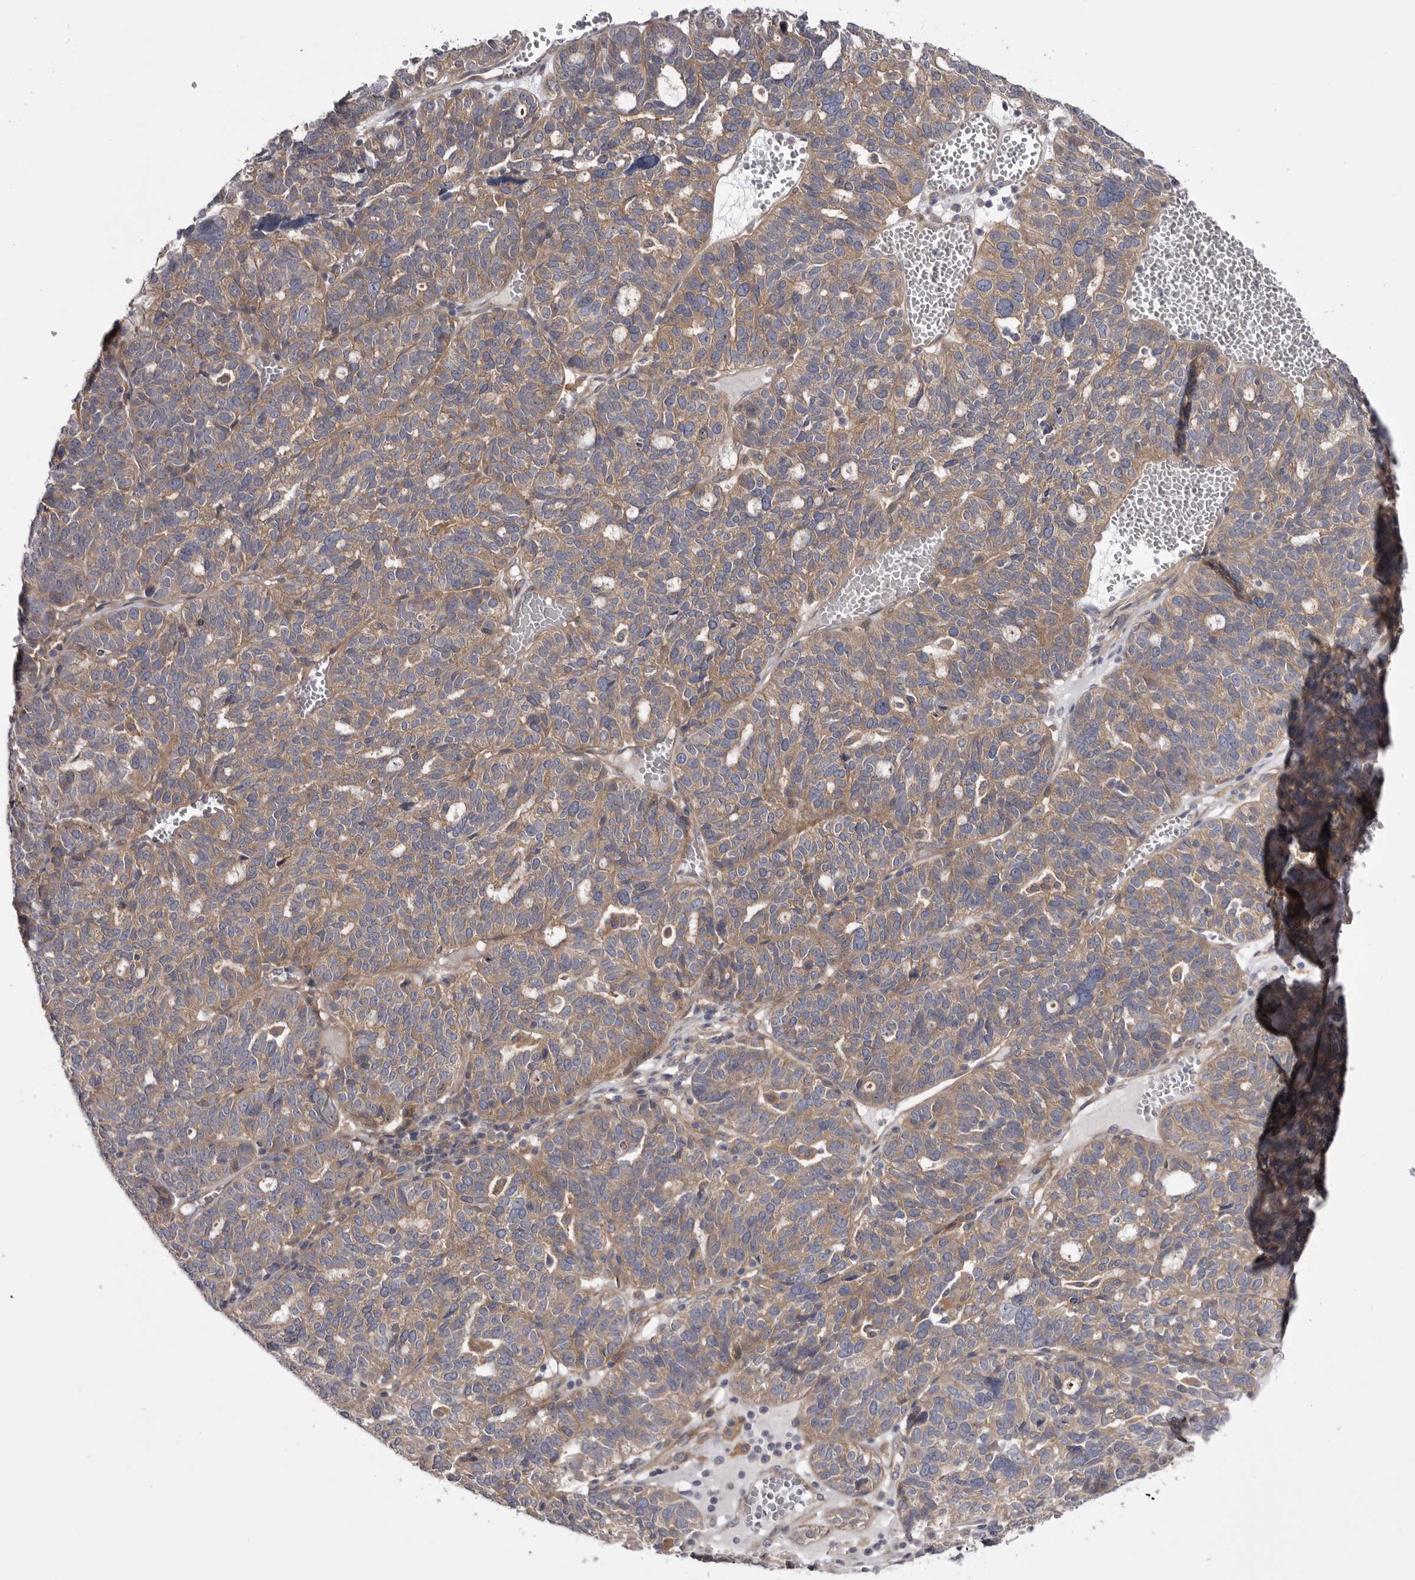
{"staining": {"intensity": "weak", "quantity": ">75%", "location": "cytoplasmic/membranous"}, "tissue": "ovarian cancer", "cell_type": "Tumor cells", "image_type": "cancer", "snomed": [{"axis": "morphology", "description": "Cystadenocarcinoma, serous, NOS"}, {"axis": "topography", "description": "Ovary"}], "caption": "DAB immunohistochemical staining of human ovarian cancer (serous cystadenocarcinoma) shows weak cytoplasmic/membranous protein expression in approximately >75% of tumor cells.", "gene": "OSBPL9", "patient": {"sex": "female", "age": 59}}